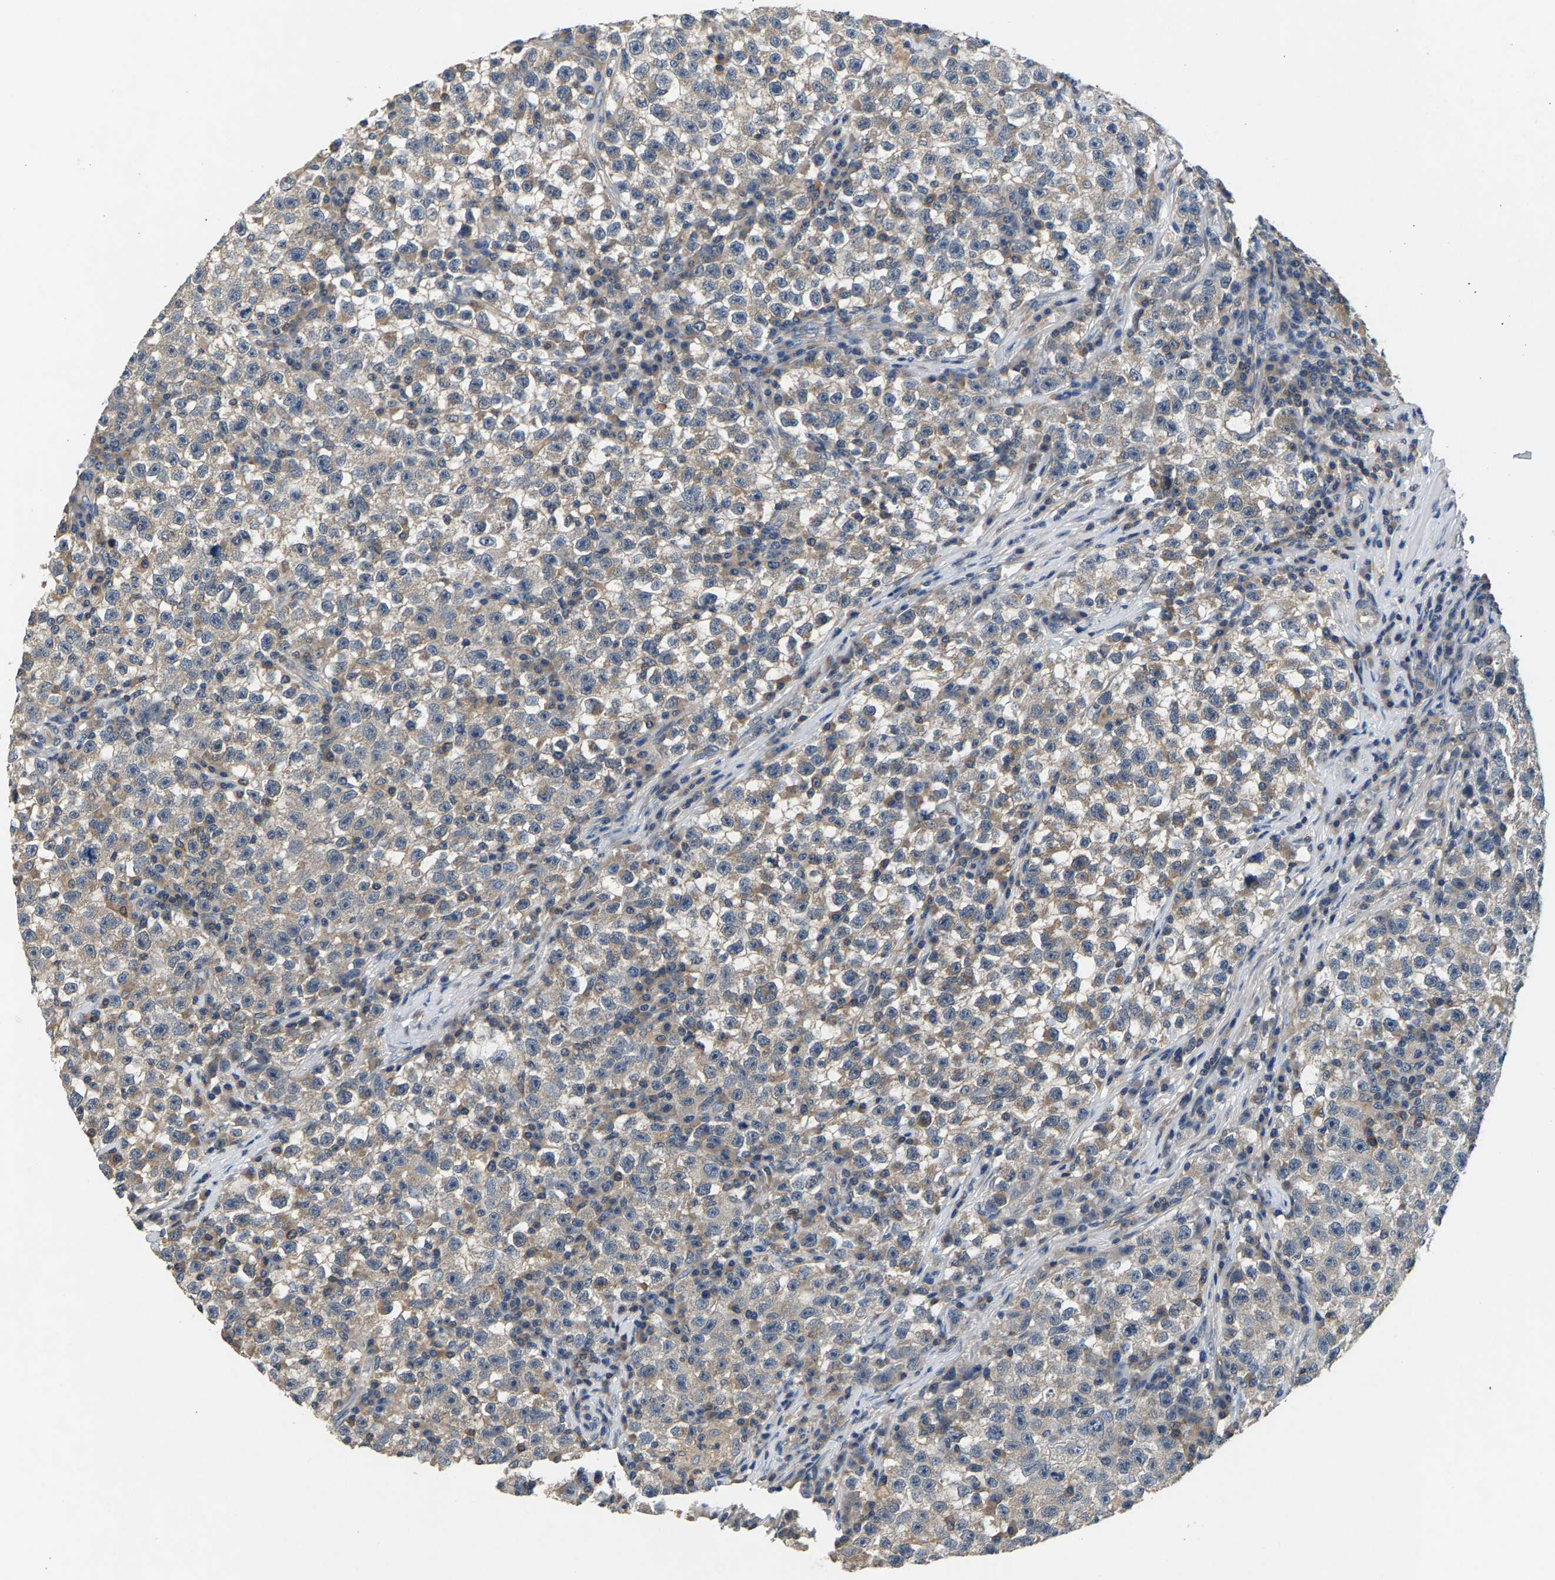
{"staining": {"intensity": "weak", "quantity": ">75%", "location": "cytoplasmic/membranous"}, "tissue": "testis cancer", "cell_type": "Tumor cells", "image_type": "cancer", "snomed": [{"axis": "morphology", "description": "Seminoma, NOS"}, {"axis": "topography", "description": "Testis"}], "caption": "Seminoma (testis) stained with immunohistochemistry (IHC) demonstrates weak cytoplasmic/membranous staining in about >75% of tumor cells.", "gene": "NT5C", "patient": {"sex": "male", "age": 22}}